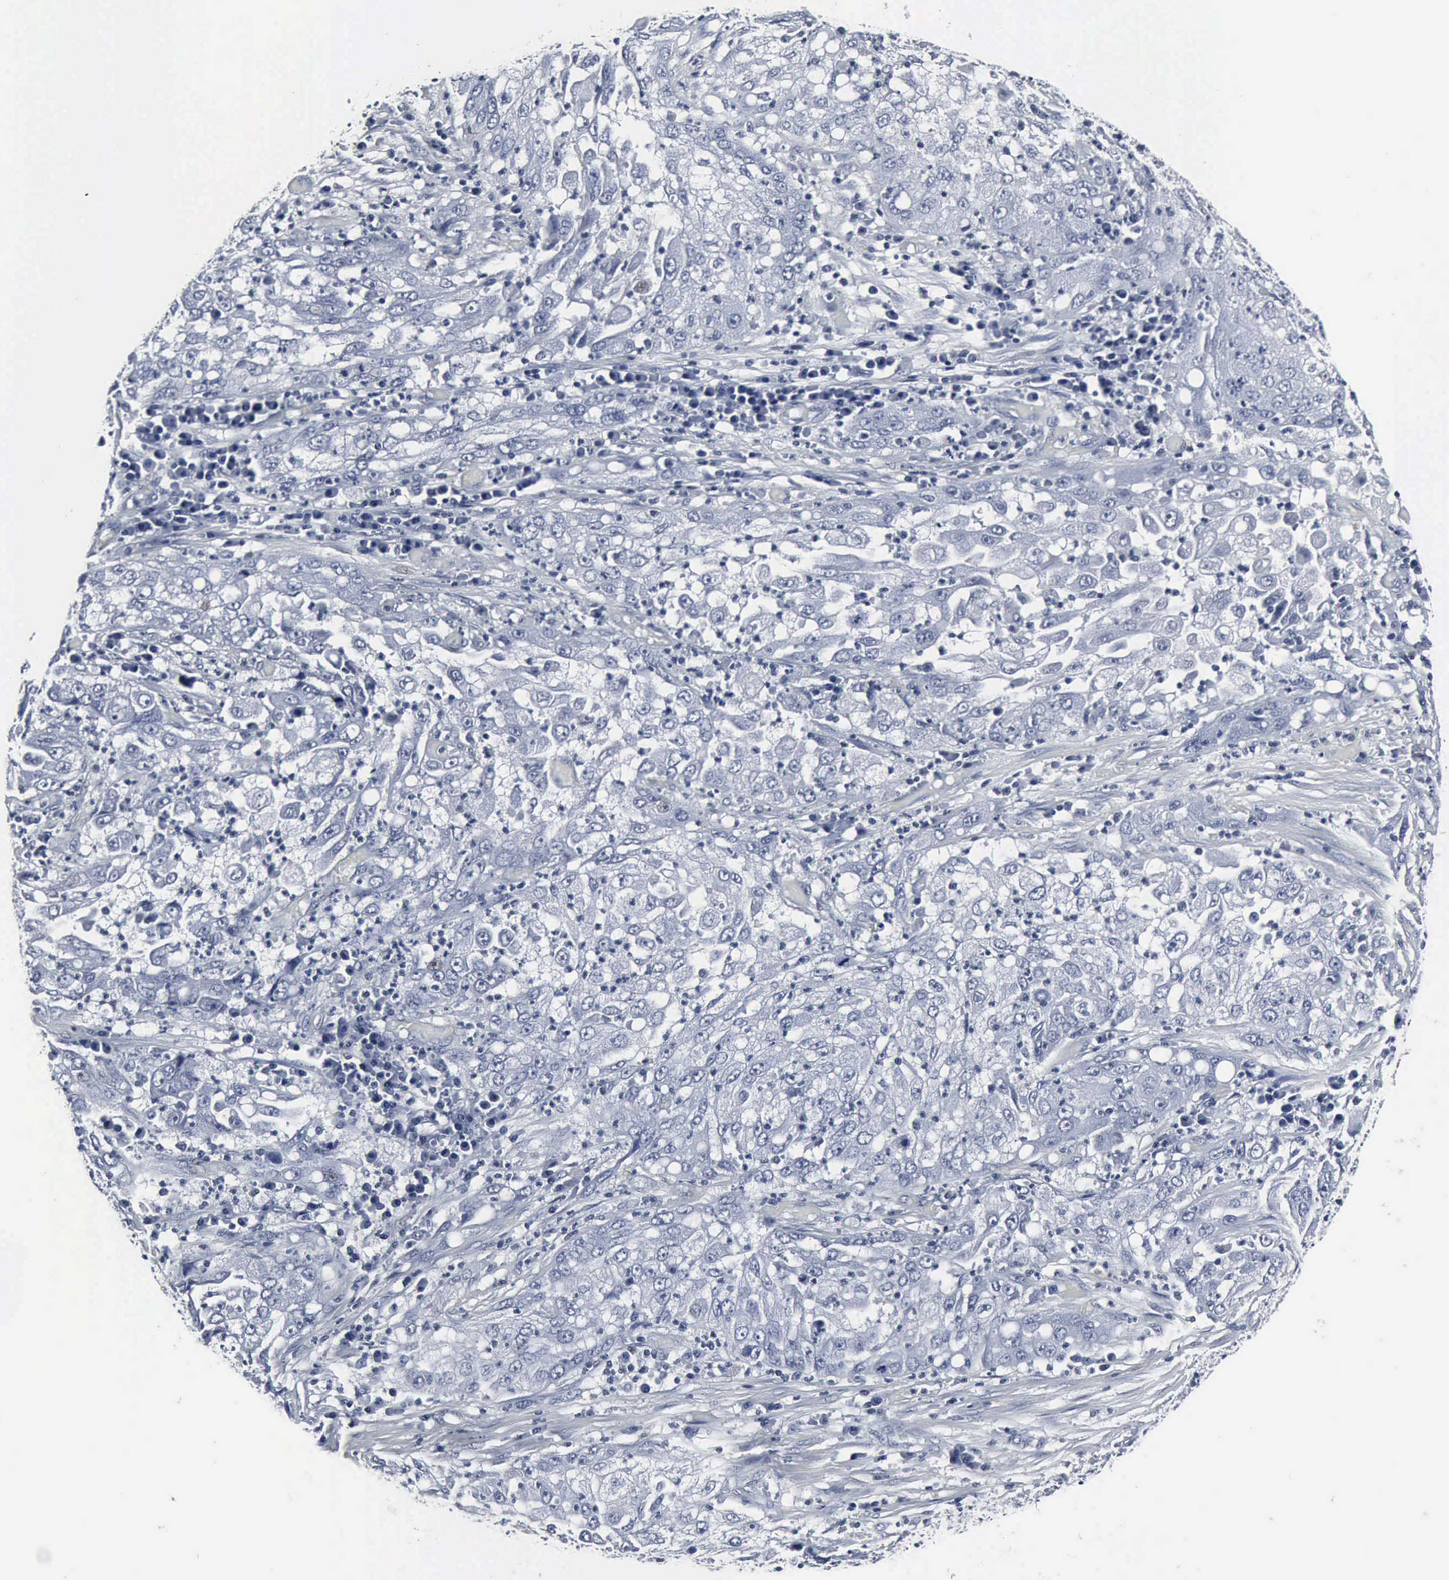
{"staining": {"intensity": "negative", "quantity": "none", "location": "none"}, "tissue": "cervical cancer", "cell_type": "Tumor cells", "image_type": "cancer", "snomed": [{"axis": "morphology", "description": "Squamous cell carcinoma, NOS"}, {"axis": "topography", "description": "Cervix"}], "caption": "Image shows no protein staining in tumor cells of cervical cancer (squamous cell carcinoma) tissue.", "gene": "SNAP25", "patient": {"sex": "female", "age": 36}}